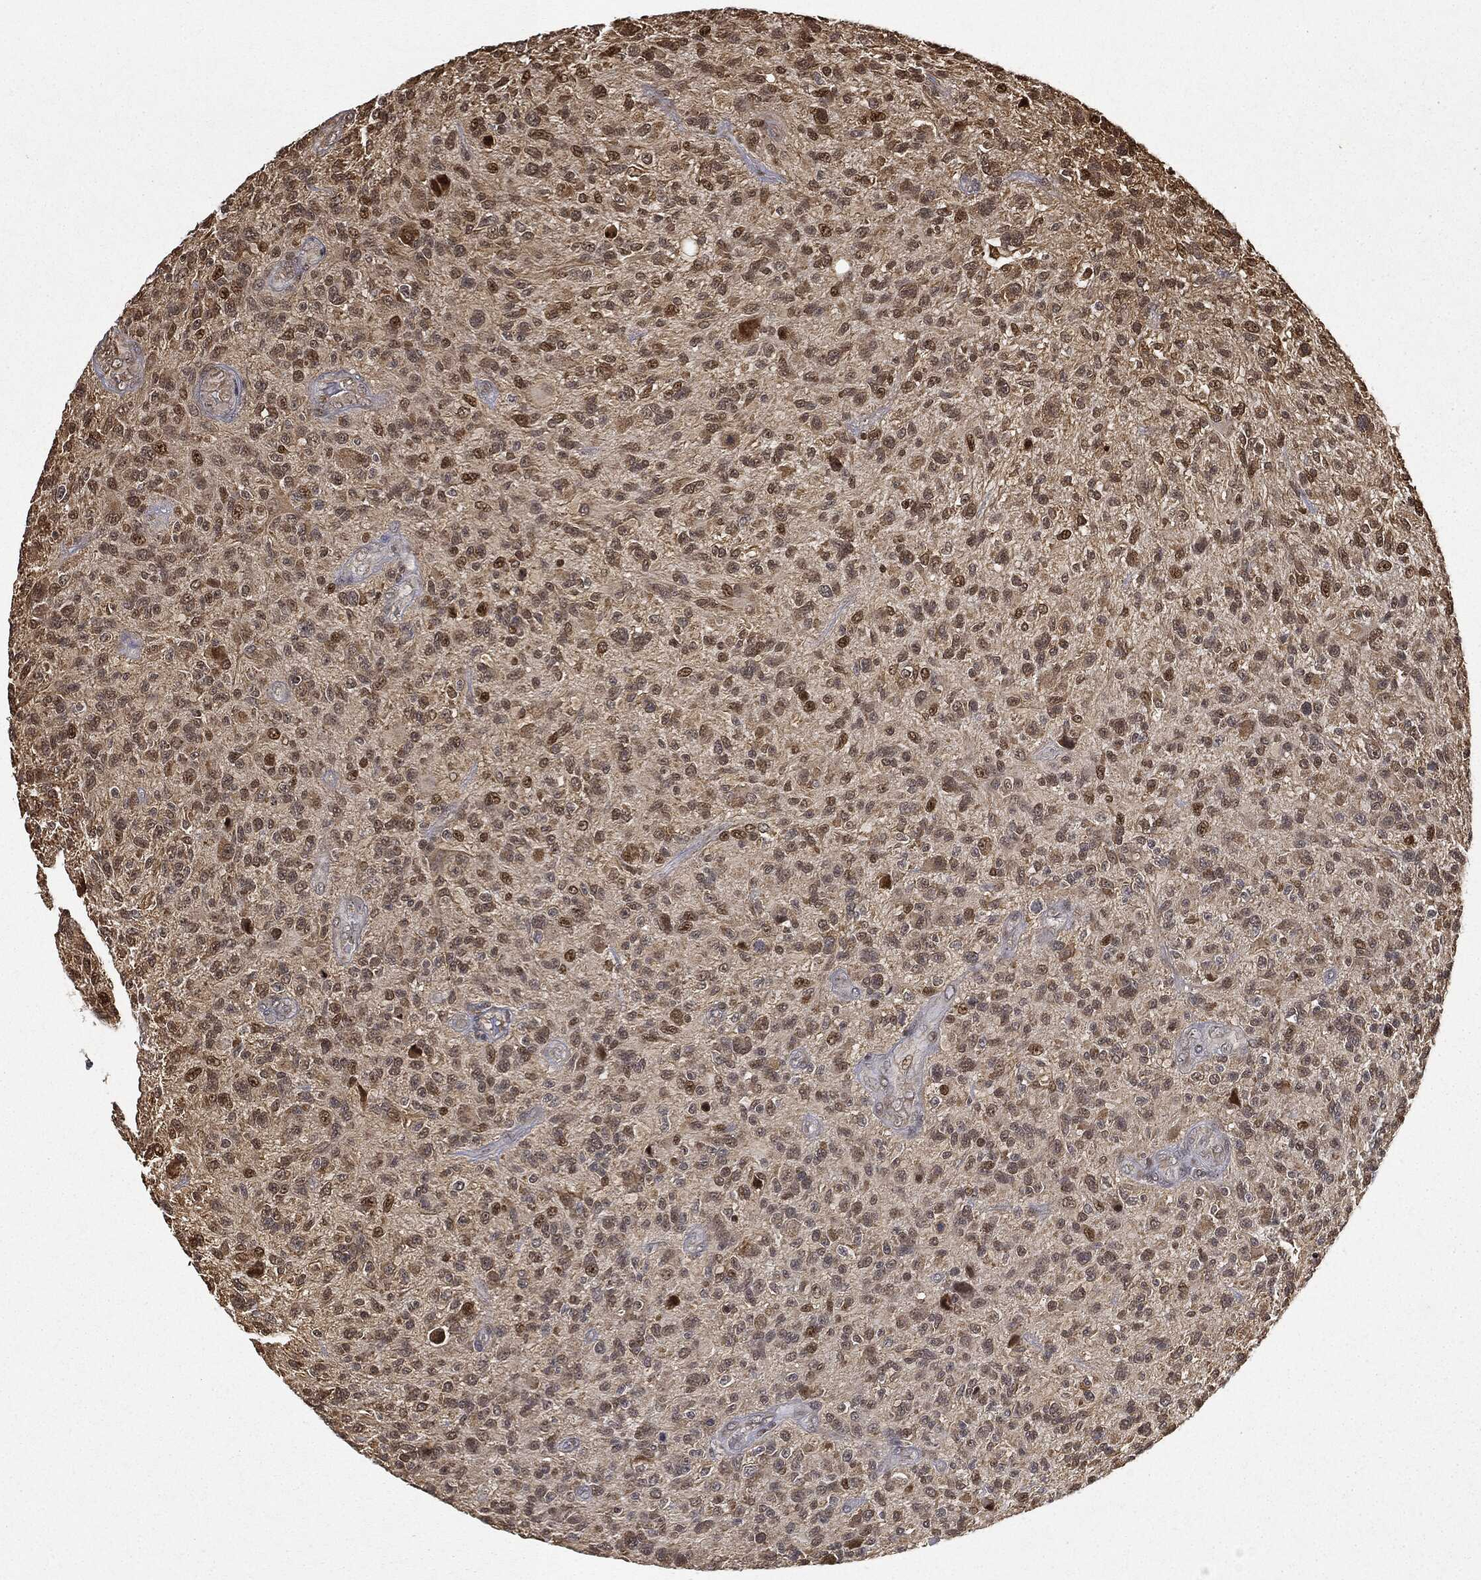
{"staining": {"intensity": "moderate", "quantity": "25%-75%", "location": "nuclear"}, "tissue": "glioma", "cell_type": "Tumor cells", "image_type": "cancer", "snomed": [{"axis": "morphology", "description": "Glioma, malignant, High grade"}, {"axis": "topography", "description": "Brain"}], "caption": "Tumor cells reveal moderate nuclear staining in approximately 25%-75% of cells in glioma. (brown staining indicates protein expression, while blue staining denotes nuclei).", "gene": "ZNHIT6", "patient": {"sex": "male", "age": 47}}